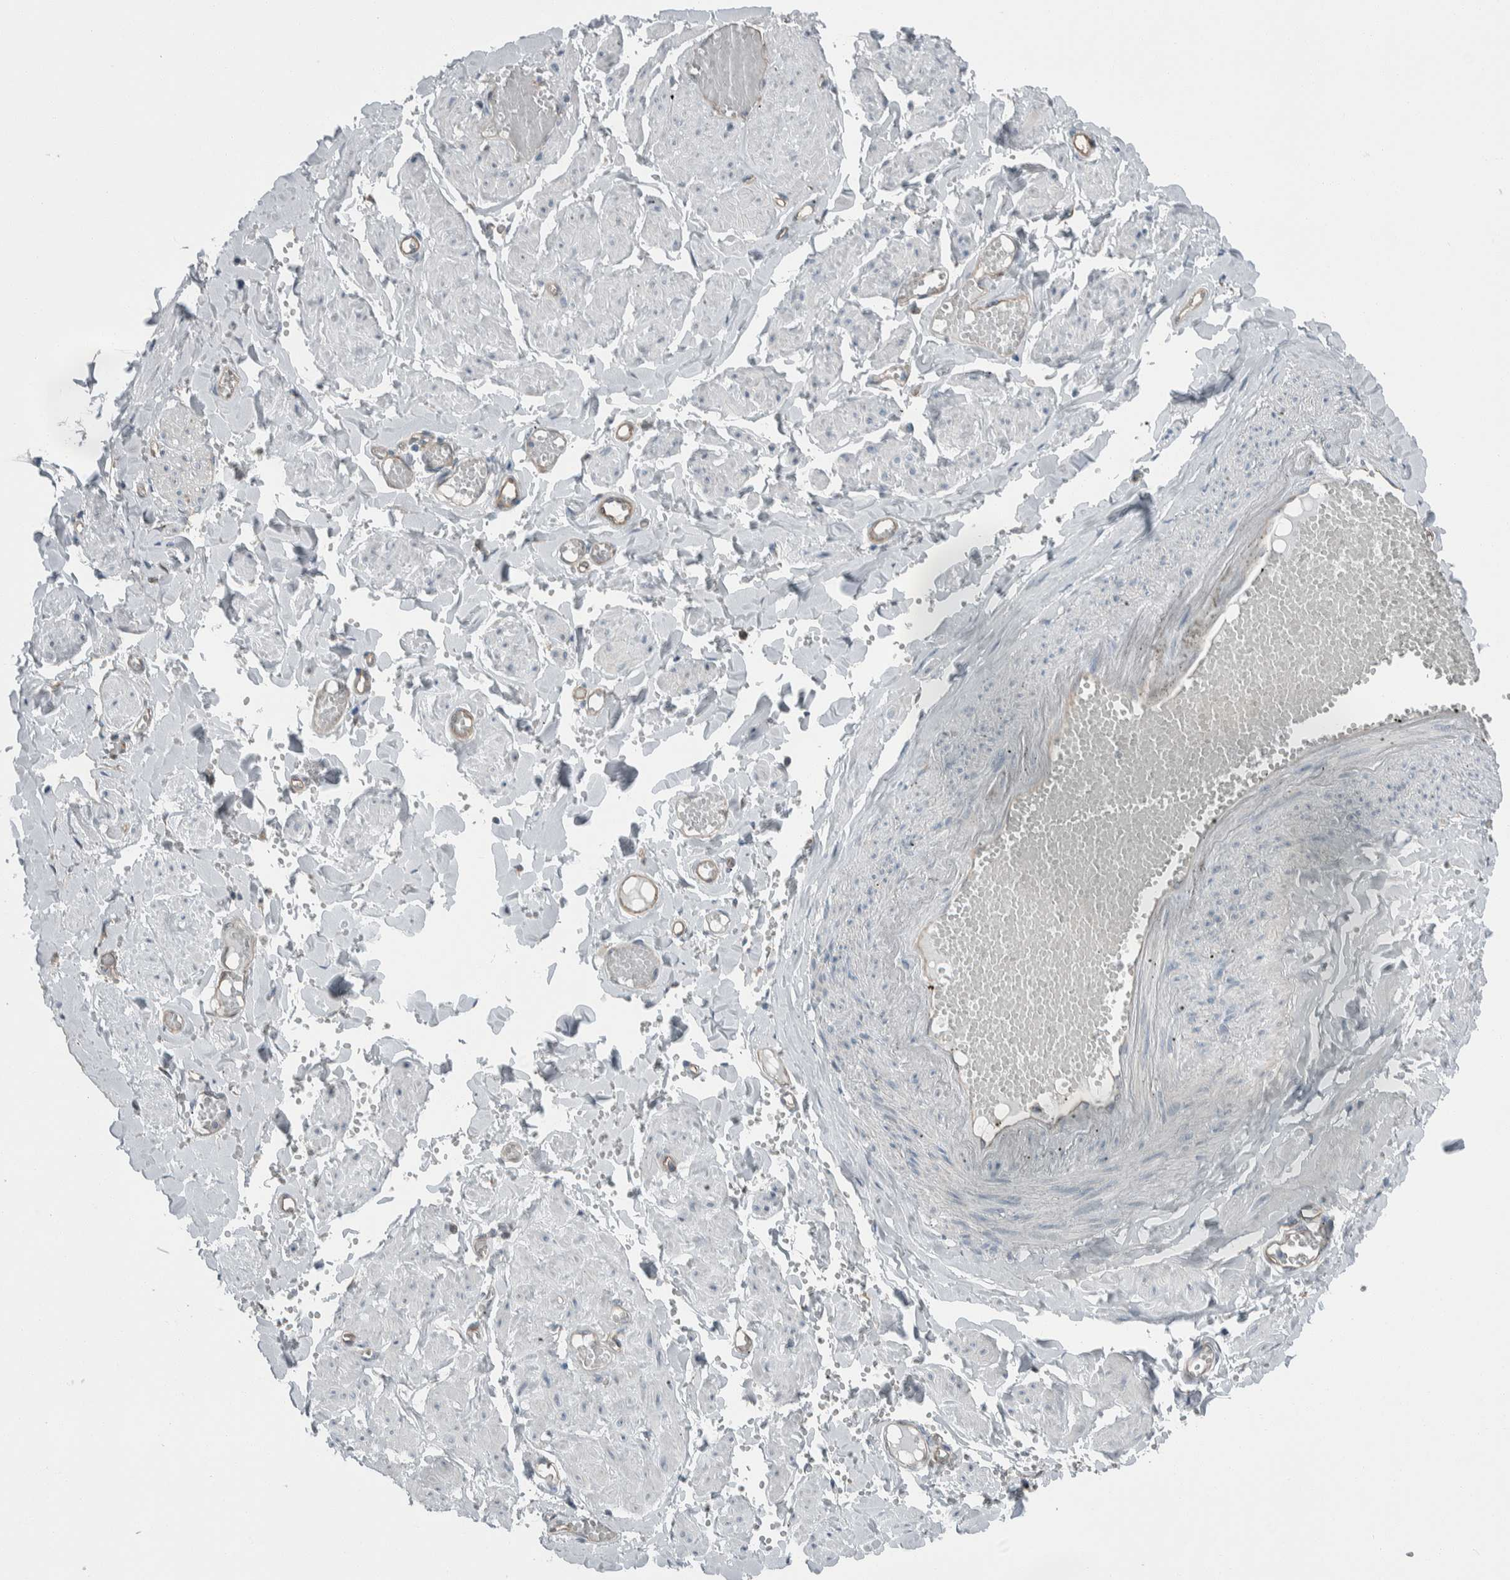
{"staining": {"intensity": "negative", "quantity": "none", "location": "none"}, "tissue": "adipose tissue", "cell_type": "Adipocytes", "image_type": "normal", "snomed": [{"axis": "morphology", "description": "Normal tissue, NOS"}, {"axis": "topography", "description": "Vascular tissue"}, {"axis": "topography", "description": "Fallopian tube"}, {"axis": "topography", "description": "Ovary"}], "caption": "This histopathology image is of benign adipose tissue stained with IHC to label a protein in brown with the nuclei are counter-stained blue. There is no expression in adipocytes.", "gene": "USP25", "patient": {"sex": "female", "age": 67}}